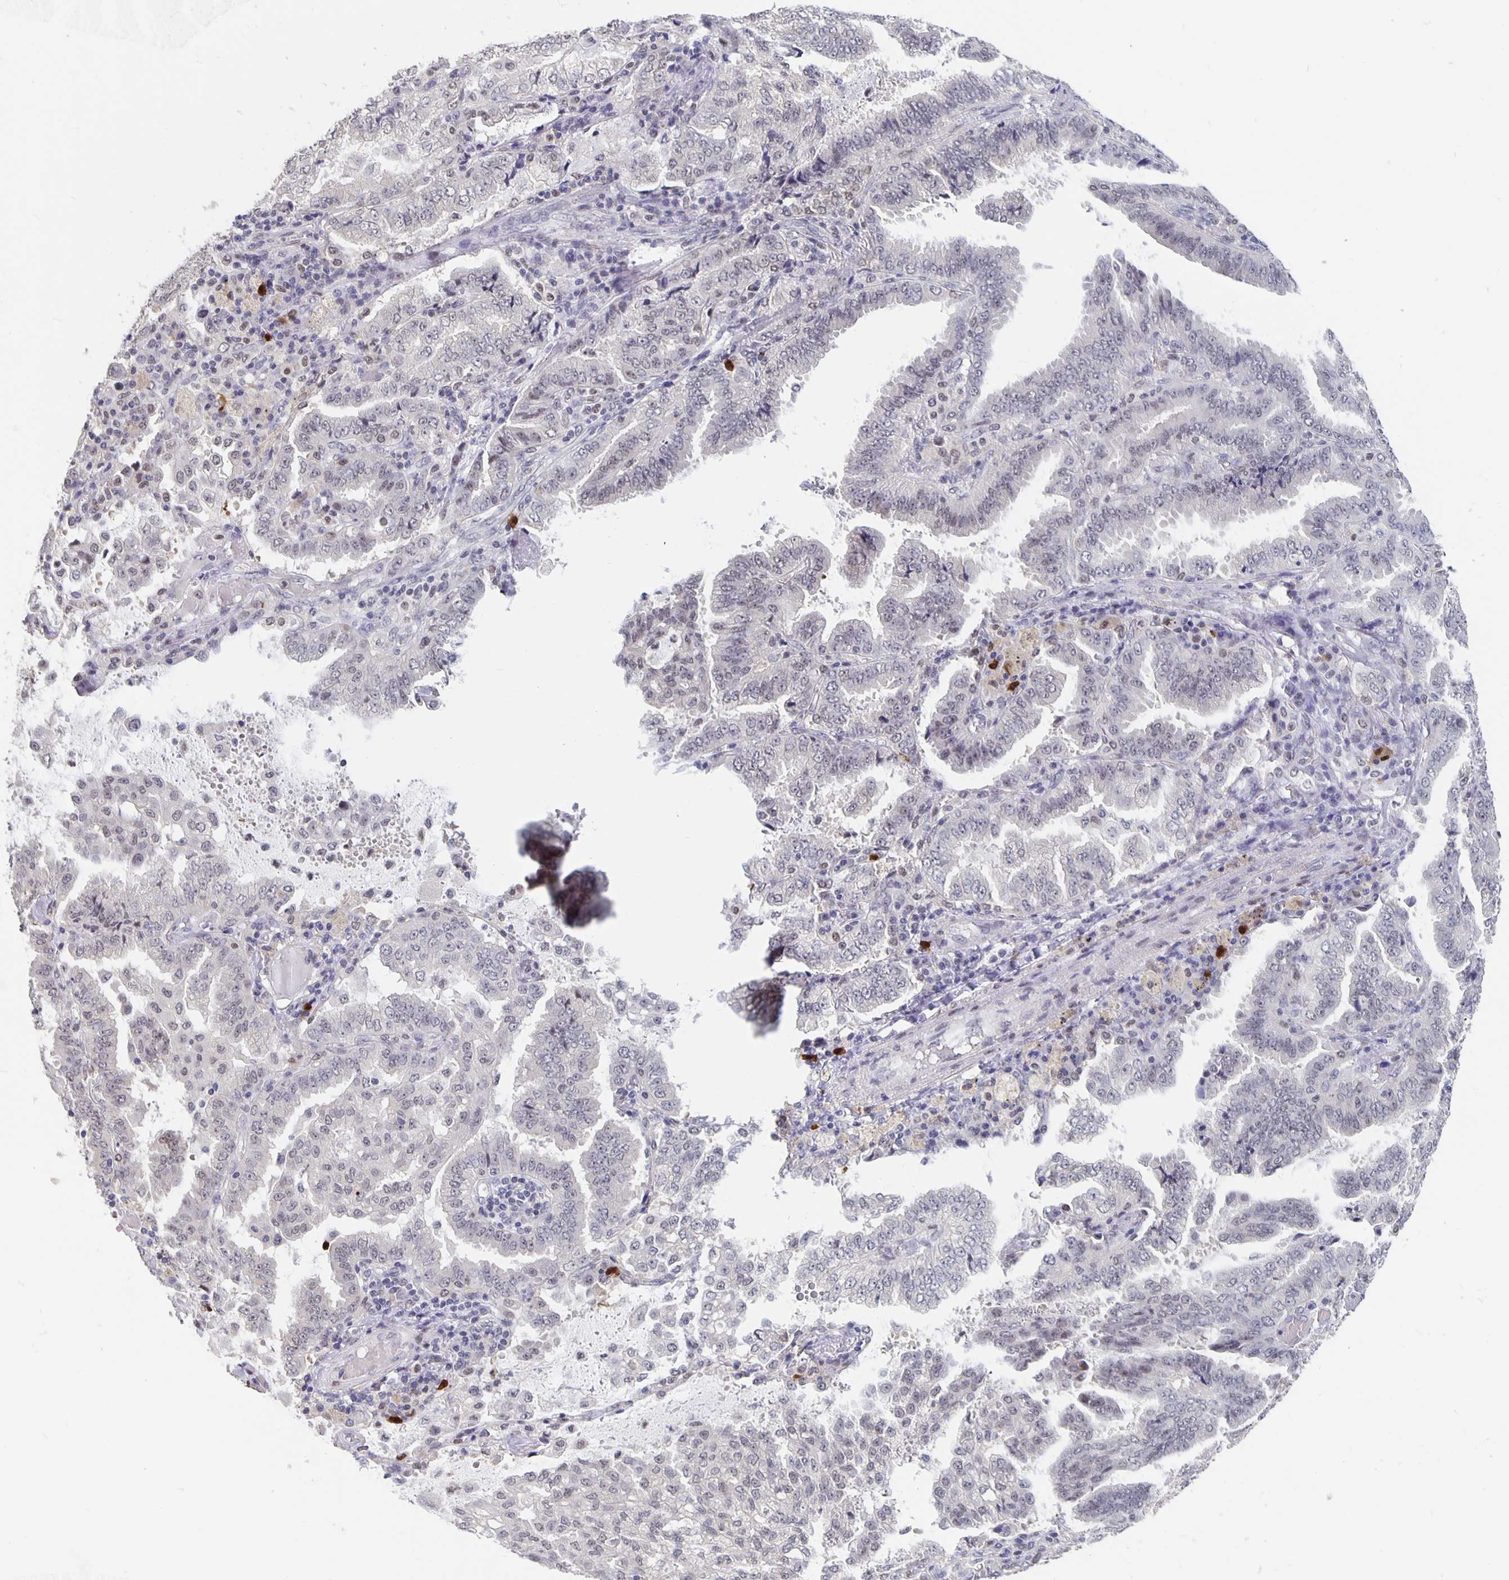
{"staining": {"intensity": "weak", "quantity": "<25%", "location": "nuclear"}, "tissue": "lung cancer", "cell_type": "Tumor cells", "image_type": "cancer", "snomed": [{"axis": "morphology", "description": "Aneuploidy"}, {"axis": "morphology", "description": "Adenocarcinoma, NOS"}, {"axis": "morphology", "description": "Adenocarcinoma, metastatic, NOS"}, {"axis": "topography", "description": "Lymph node"}, {"axis": "topography", "description": "Lung"}], "caption": "DAB immunohistochemical staining of lung cancer shows no significant expression in tumor cells. (Stains: DAB (3,3'-diaminobenzidine) immunohistochemistry (IHC) with hematoxylin counter stain, Microscopy: brightfield microscopy at high magnification).", "gene": "ZNF691", "patient": {"sex": "female", "age": 48}}